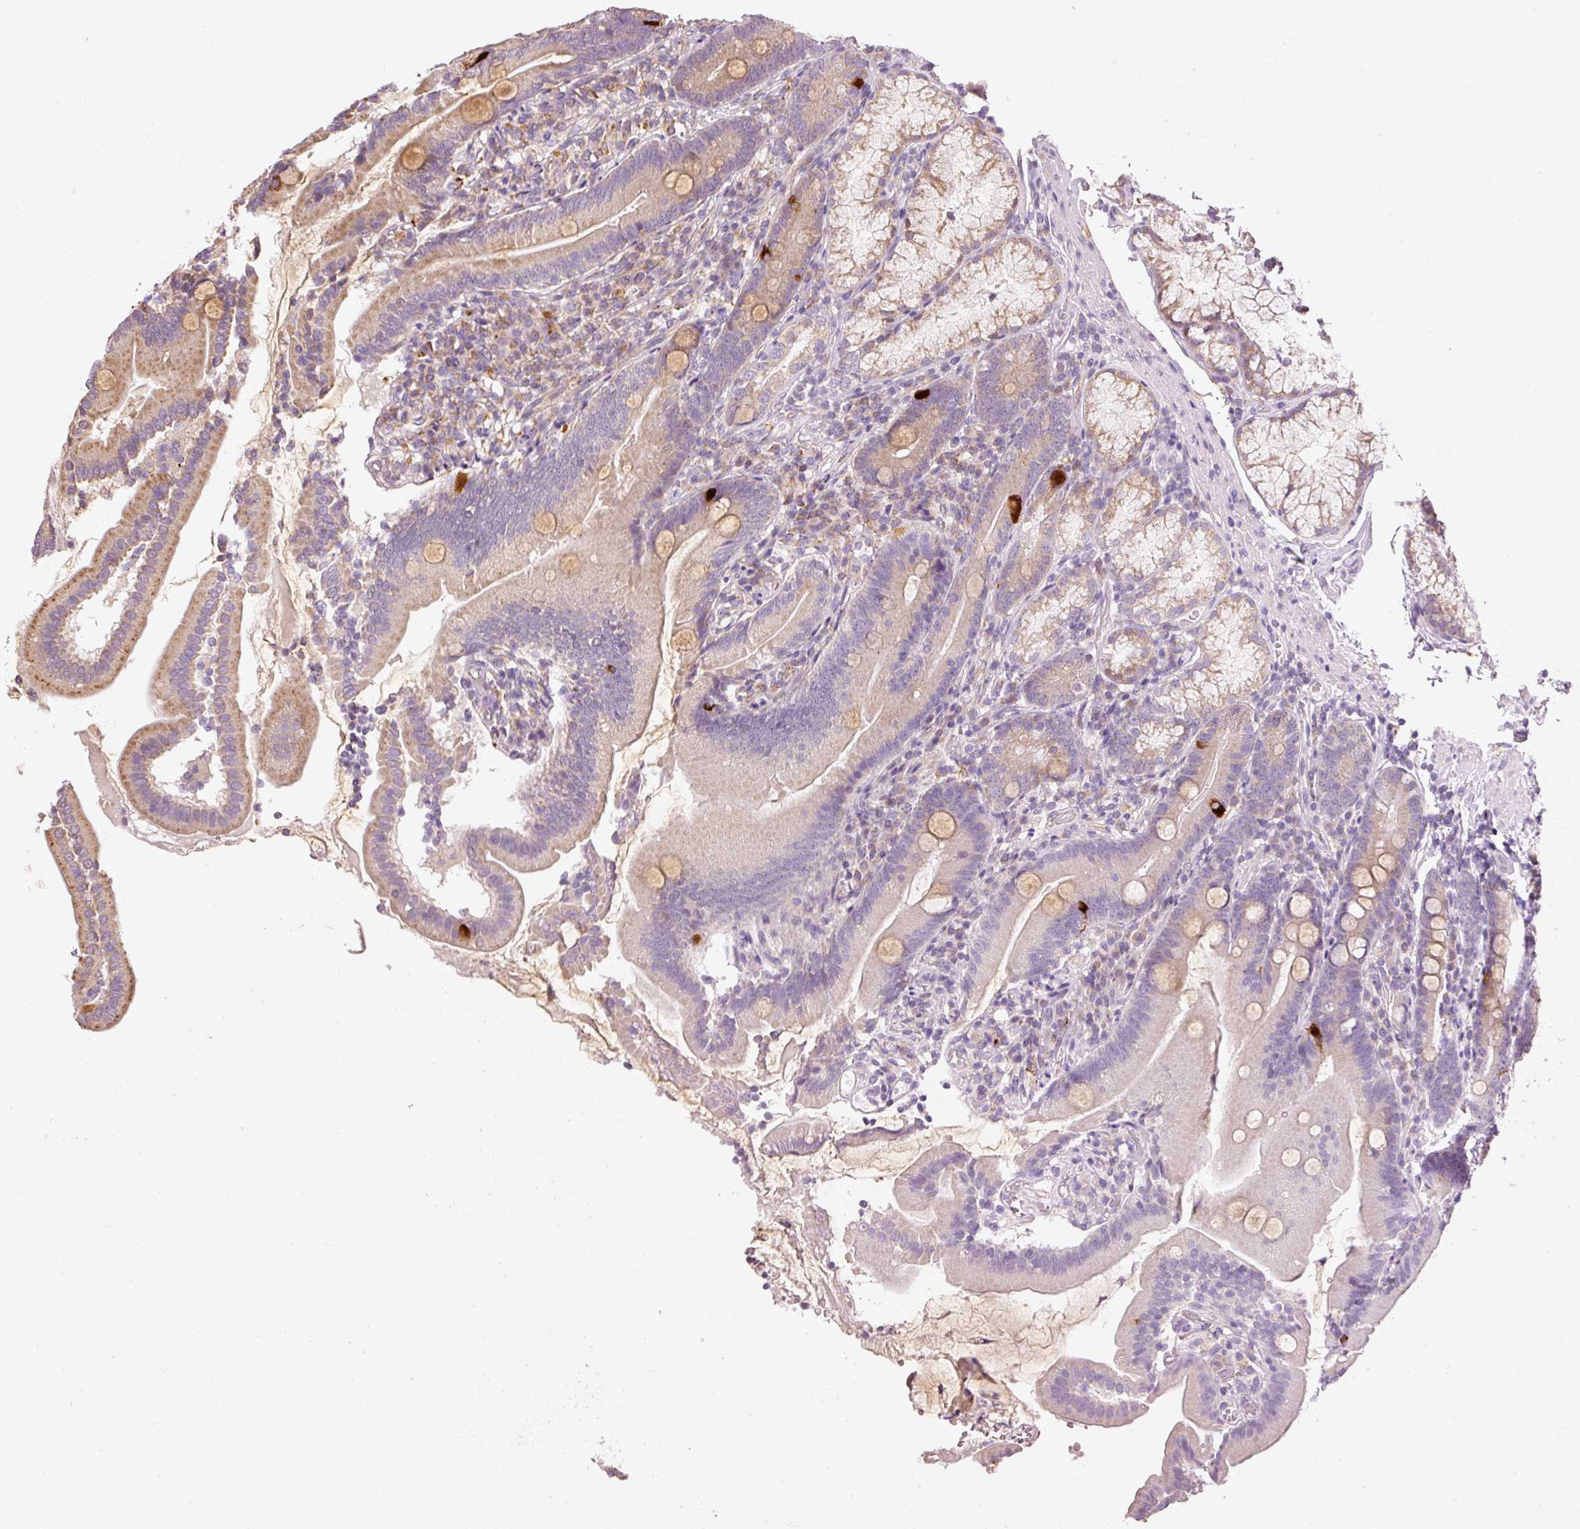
{"staining": {"intensity": "moderate", "quantity": "25%-75%", "location": "cytoplasmic/membranous"}, "tissue": "duodenum", "cell_type": "Glandular cells", "image_type": "normal", "snomed": [{"axis": "morphology", "description": "Normal tissue, NOS"}, {"axis": "topography", "description": "Duodenum"}], "caption": "Immunohistochemical staining of normal duodenum reveals medium levels of moderate cytoplasmic/membranous expression in approximately 25%-75% of glandular cells.", "gene": "MTHFD1L", "patient": {"sex": "female", "age": 67}}